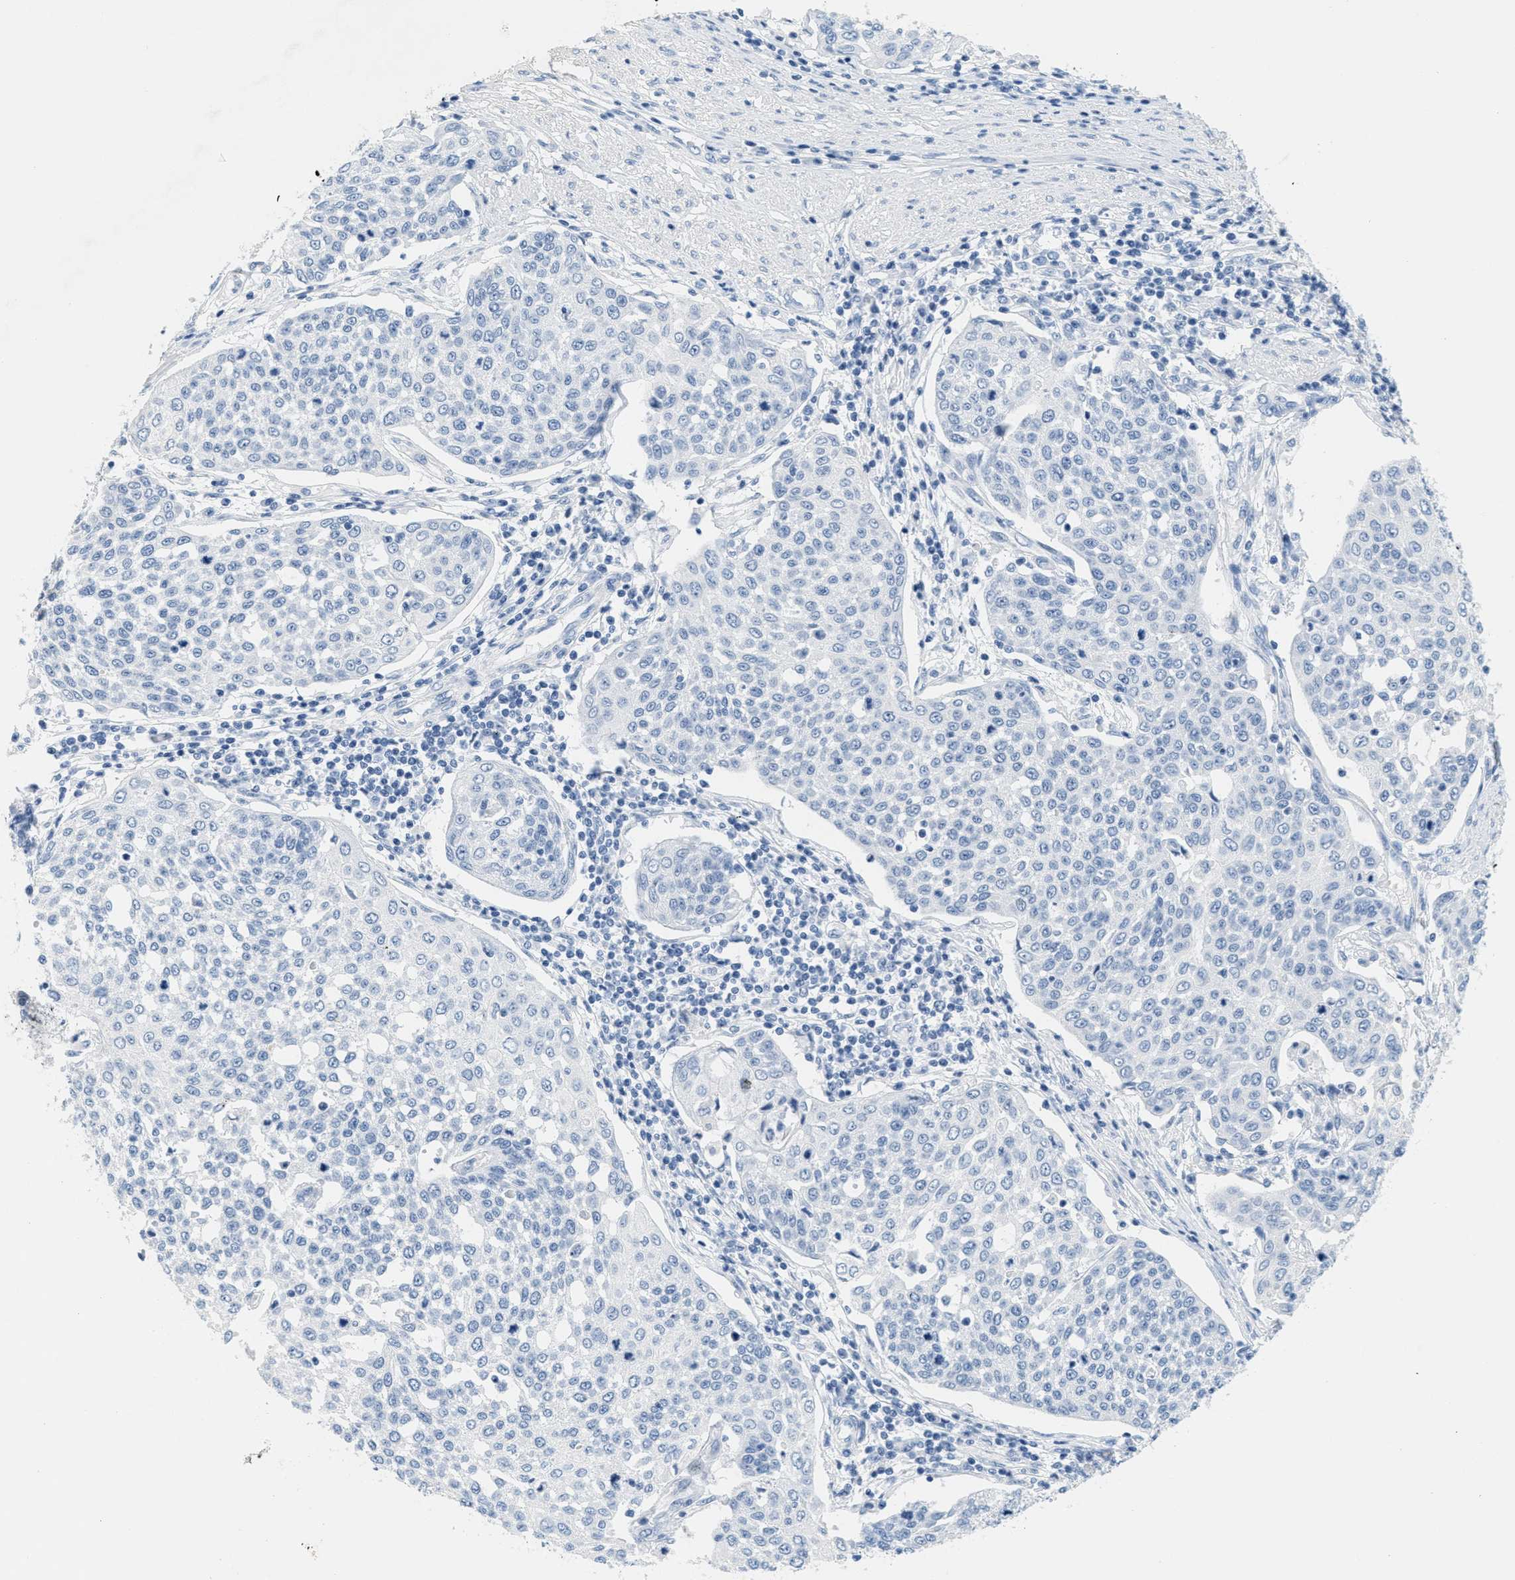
{"staining": {"intensity": "negative", "quantity": "none", "location": "none"}, "tissue": "cervical cancer", "cell_type": "Tumor cells", "image_type": "cancer", "snomed": [{"axis": "morphology", "description": "Squamous cell carcinoma, NOS"}, {"axis": "topography", "description": "Cervix"}], "caption": "A photomicrograph of cervical squamous cell carcinoma stained for a protein reveals no brown staining in tumor cells. (DAB immunohistochemistry (IHC) visualized using brightfield microscopy, high magnification).", "gene": "GPM6A", "patient": {"sex": "female", "age": 34}}